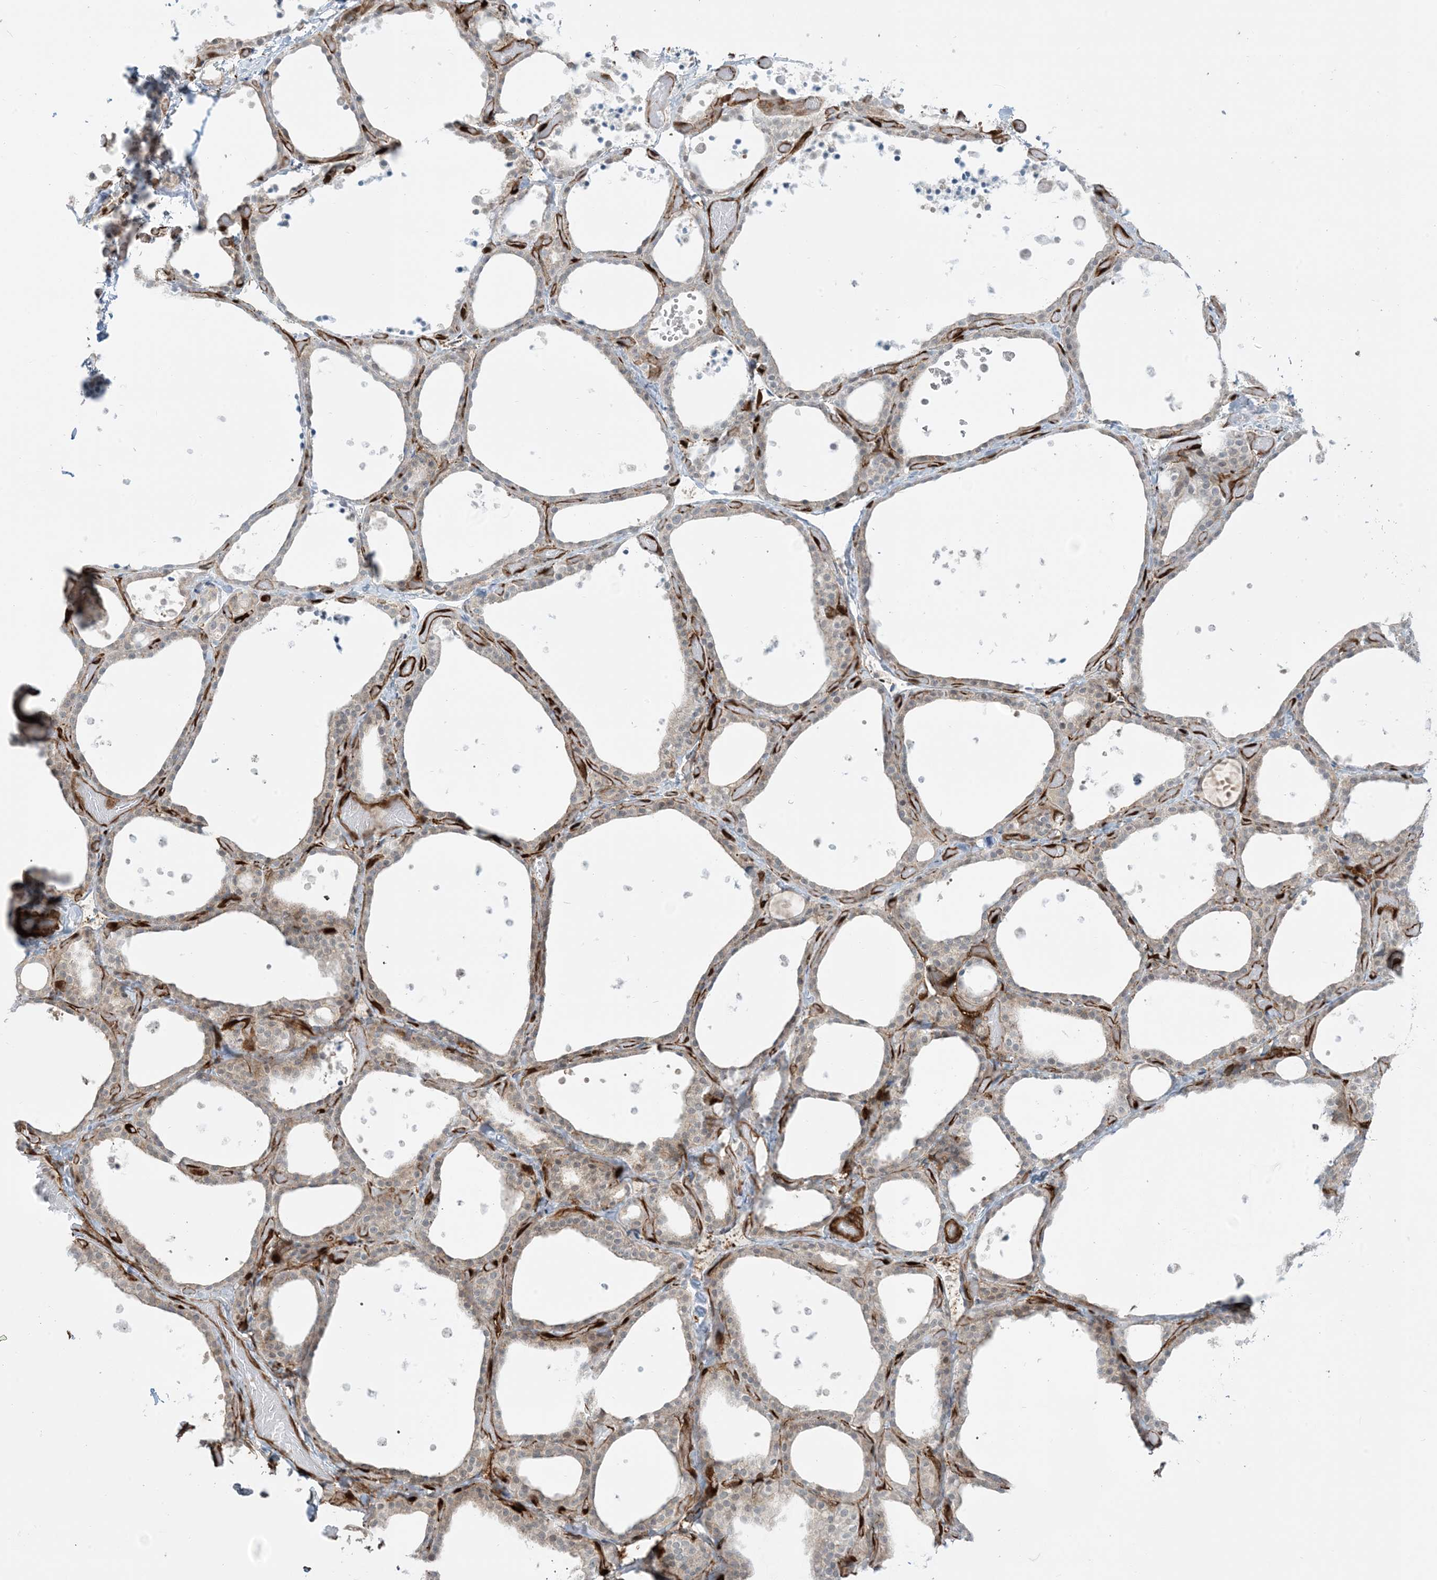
{"staining": {"intensity": "weak", "quantity": "25%-75%", "location": "cytoplasmic/membranous"}, "tissue": "thyroid gland", "cell_type": "Glandular cells", "image_type": "normal", "snomed": [{"axis": "morphology", "description": "Normal tissue, NOS"}, {"axis": "topography", "description": "Thyroid gland"}], "caption": "Immunohistochemistry (IHC) of benign thyroid gland reveals low levels of weak cytoplasmic/membranous positivity in about 25%-75% of glandular cells.", "gene": "PPM1F", "patient": {"sex": "female", "age": 44}}